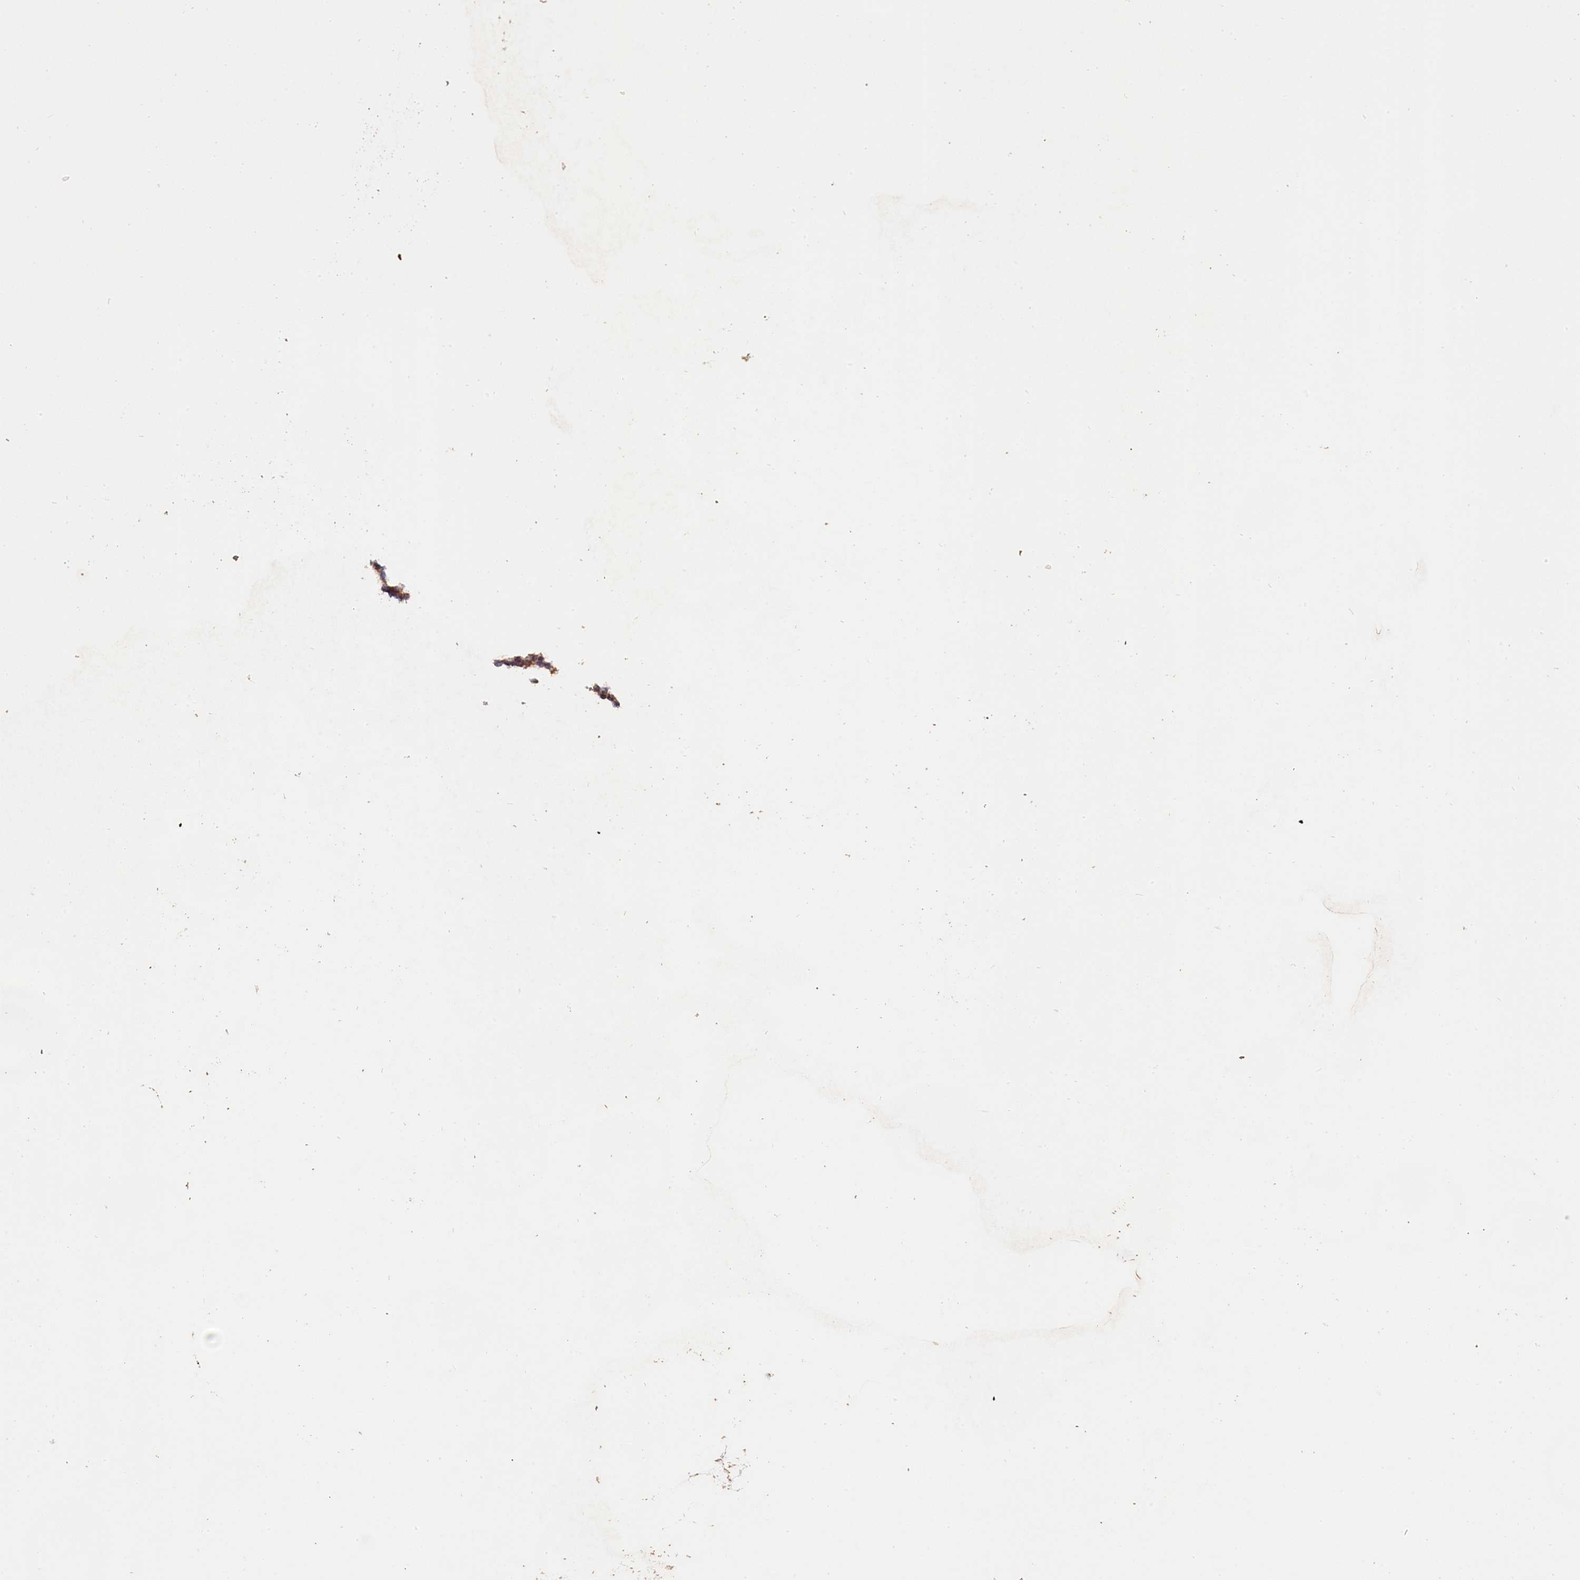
{"staining": {"intensity": "weak", "quantity": "<25%", "location": "cytoplasmic/membranous"}, "tissue": "lymphoma", "cell_type": "Tumor cells", "image_type": "cancer", "snomed": [{"axis": "morphology", "description": "Malignant lymphoma, non-Hodgkin's type, Low grade"}, {"axis": "topography", "description": "Lymph node"}], "caption": "IHC micrograph of malignant lymphoma, non-Hodgkin's type (low-grade) stained for a protein (brown), which exhibits no expression in tumor cells.", "gene": "OAS3", "patient": {"sex": "male", "age": 83}}